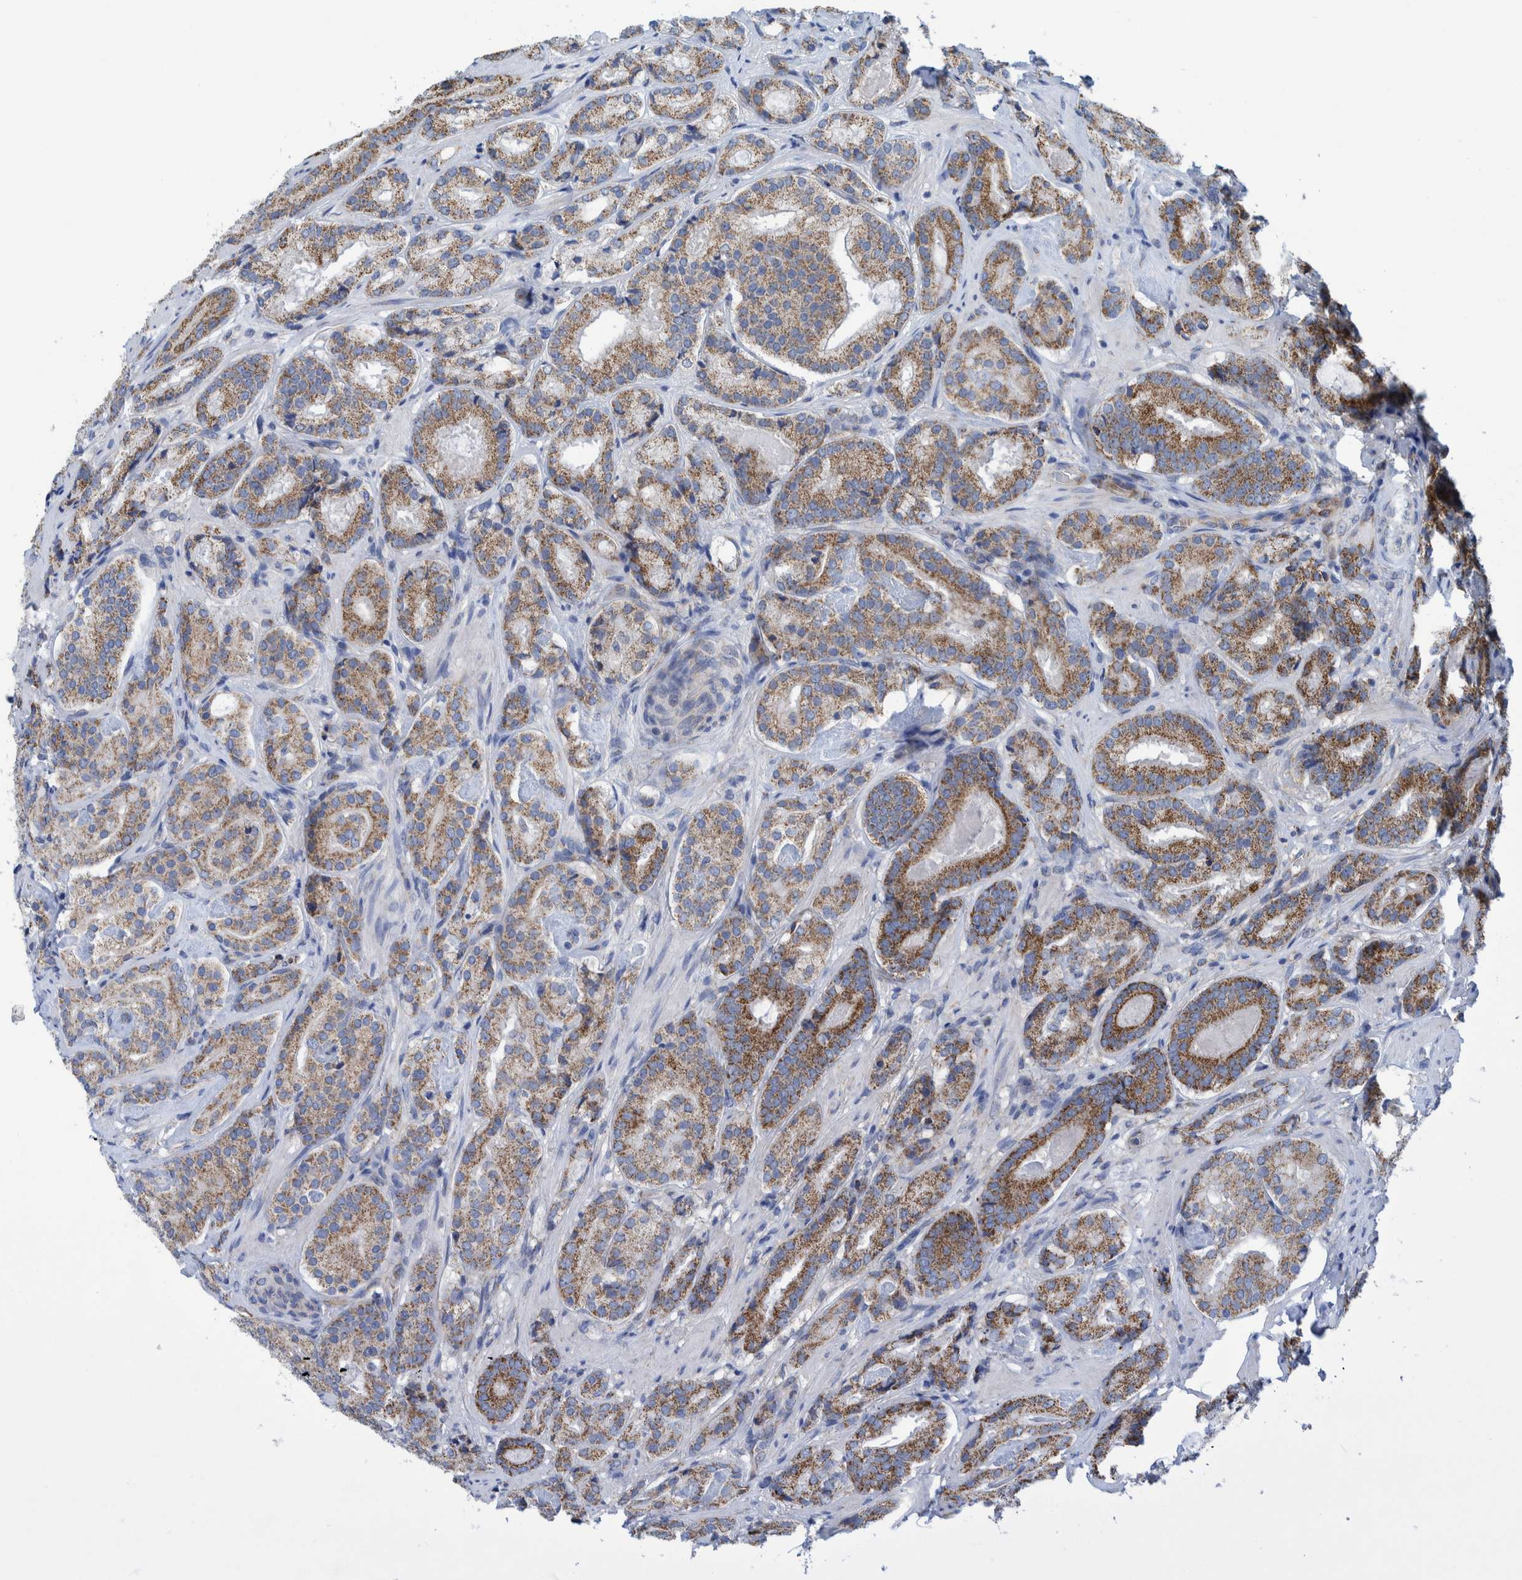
{"staining": {"intensity": "strong", "quantity": "25%-75%", "location": "cytoplasmic/membranous"}, "tissue": "prostate cancer", "cell_type": "Tumor cells", "image_type": "cancer", "snomed": [{"axis": "morphology", "description": "Adenocarcinoma, Low grade"}, {"axis": "topography", "description": "Prostate"}], "caption": "Prostate cancer stained with immunohistochemistry reveals strong cytoplasmic/membranous expression in approximately 25%-75% of tumor cells.", "gene": "MRPS7", "patient": {"sex": "male", "age": 69}}